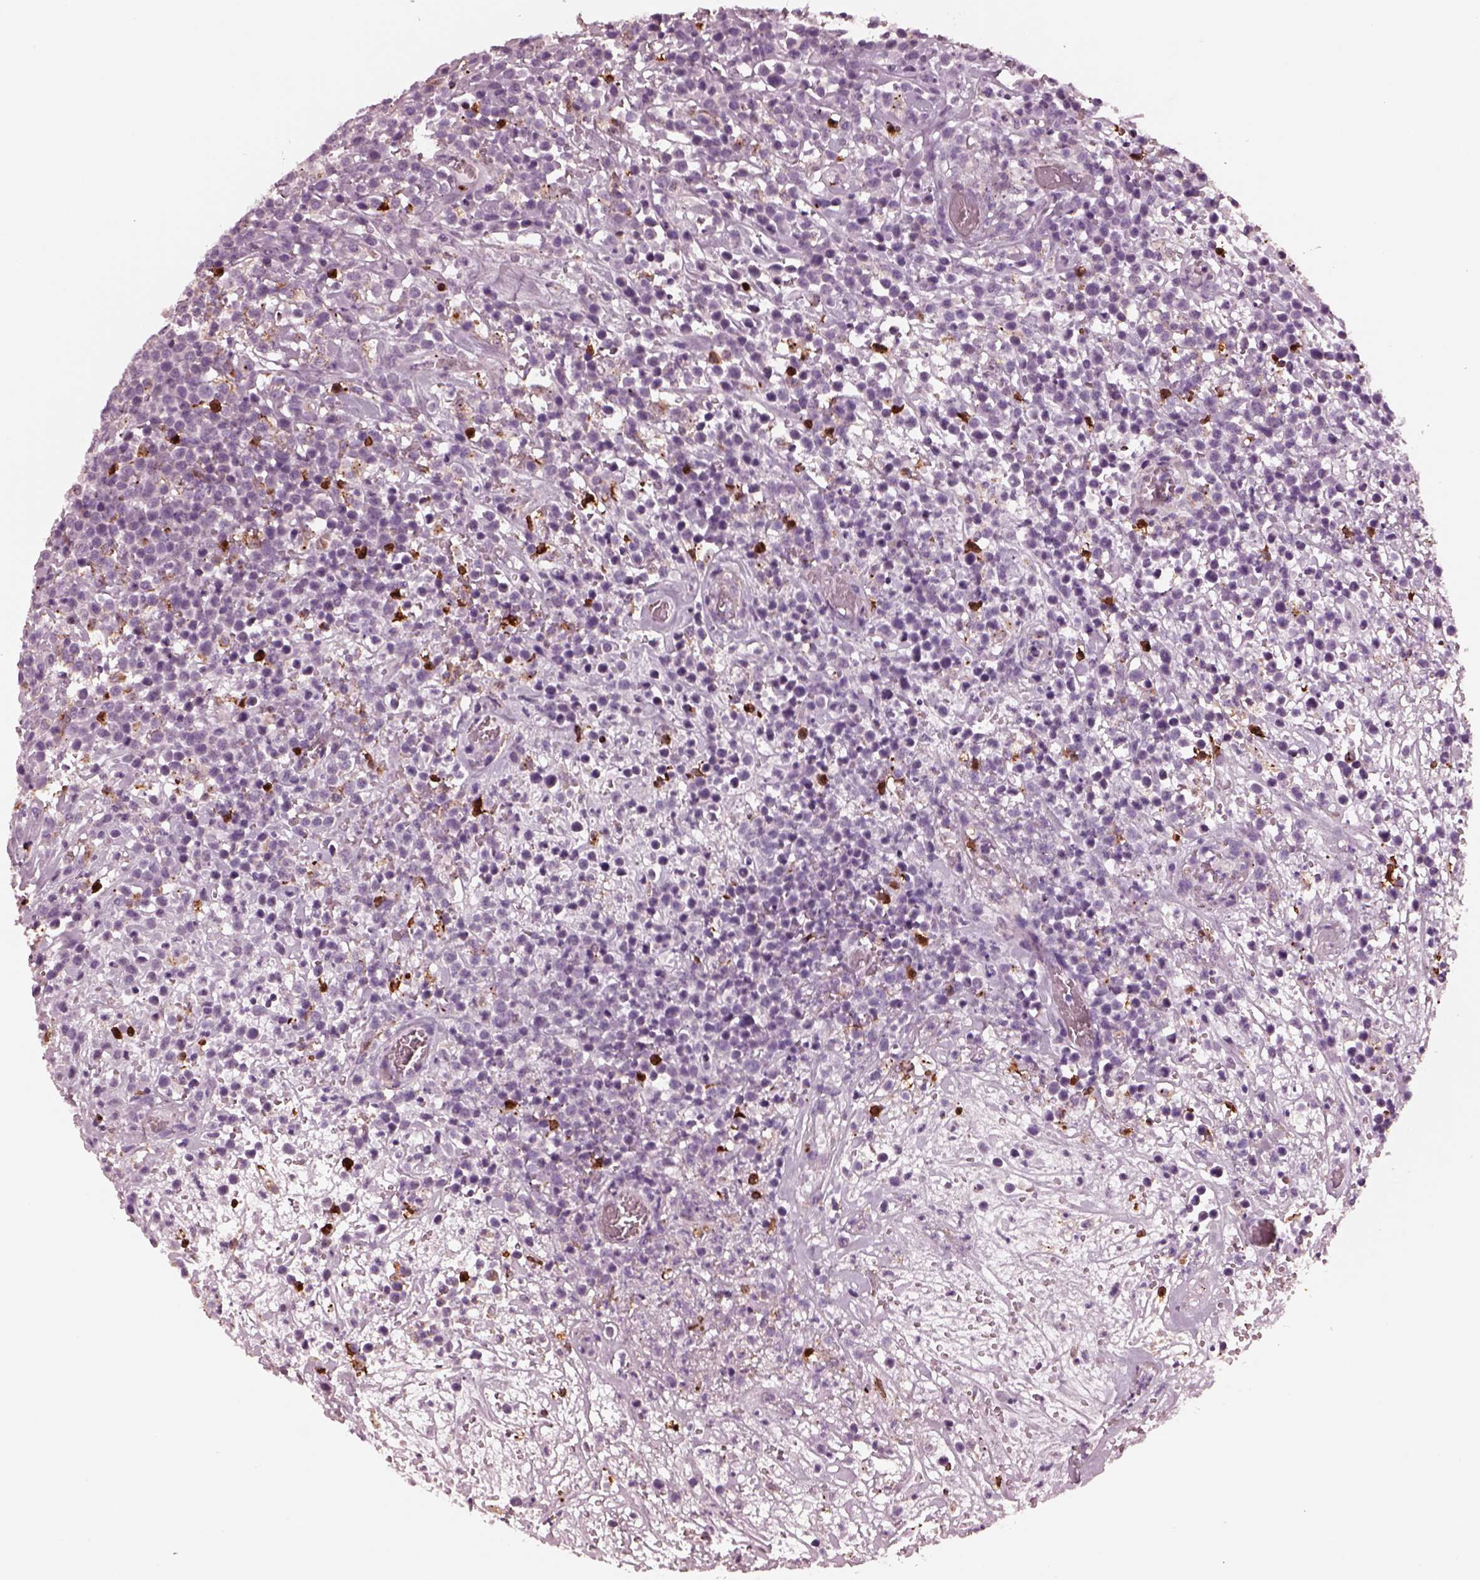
{"staining": {"intensity": "weak", "quantity": "<25%", "location": "cytoplasmic/membranous"}, "tissue": "lymphoma", "cell_type": "Tumor cells", "image_type": "cancer", "snomed": [{"axis": "morphology", "description": "Malignant lymphoma, non-Hodgkin's type, High grade"}, {"axis": "topography", "description": "Soft tissue"}], "caption": "Micrograph shows no significant protein positivity in tumor cells of lymphoma. (DAB (3,3'-diaminobenzidine) immunohistochemistry with hematoxylin counter stain).", "gene": "SLAMF8", "patient": {"sex": "female", "age": 56}}